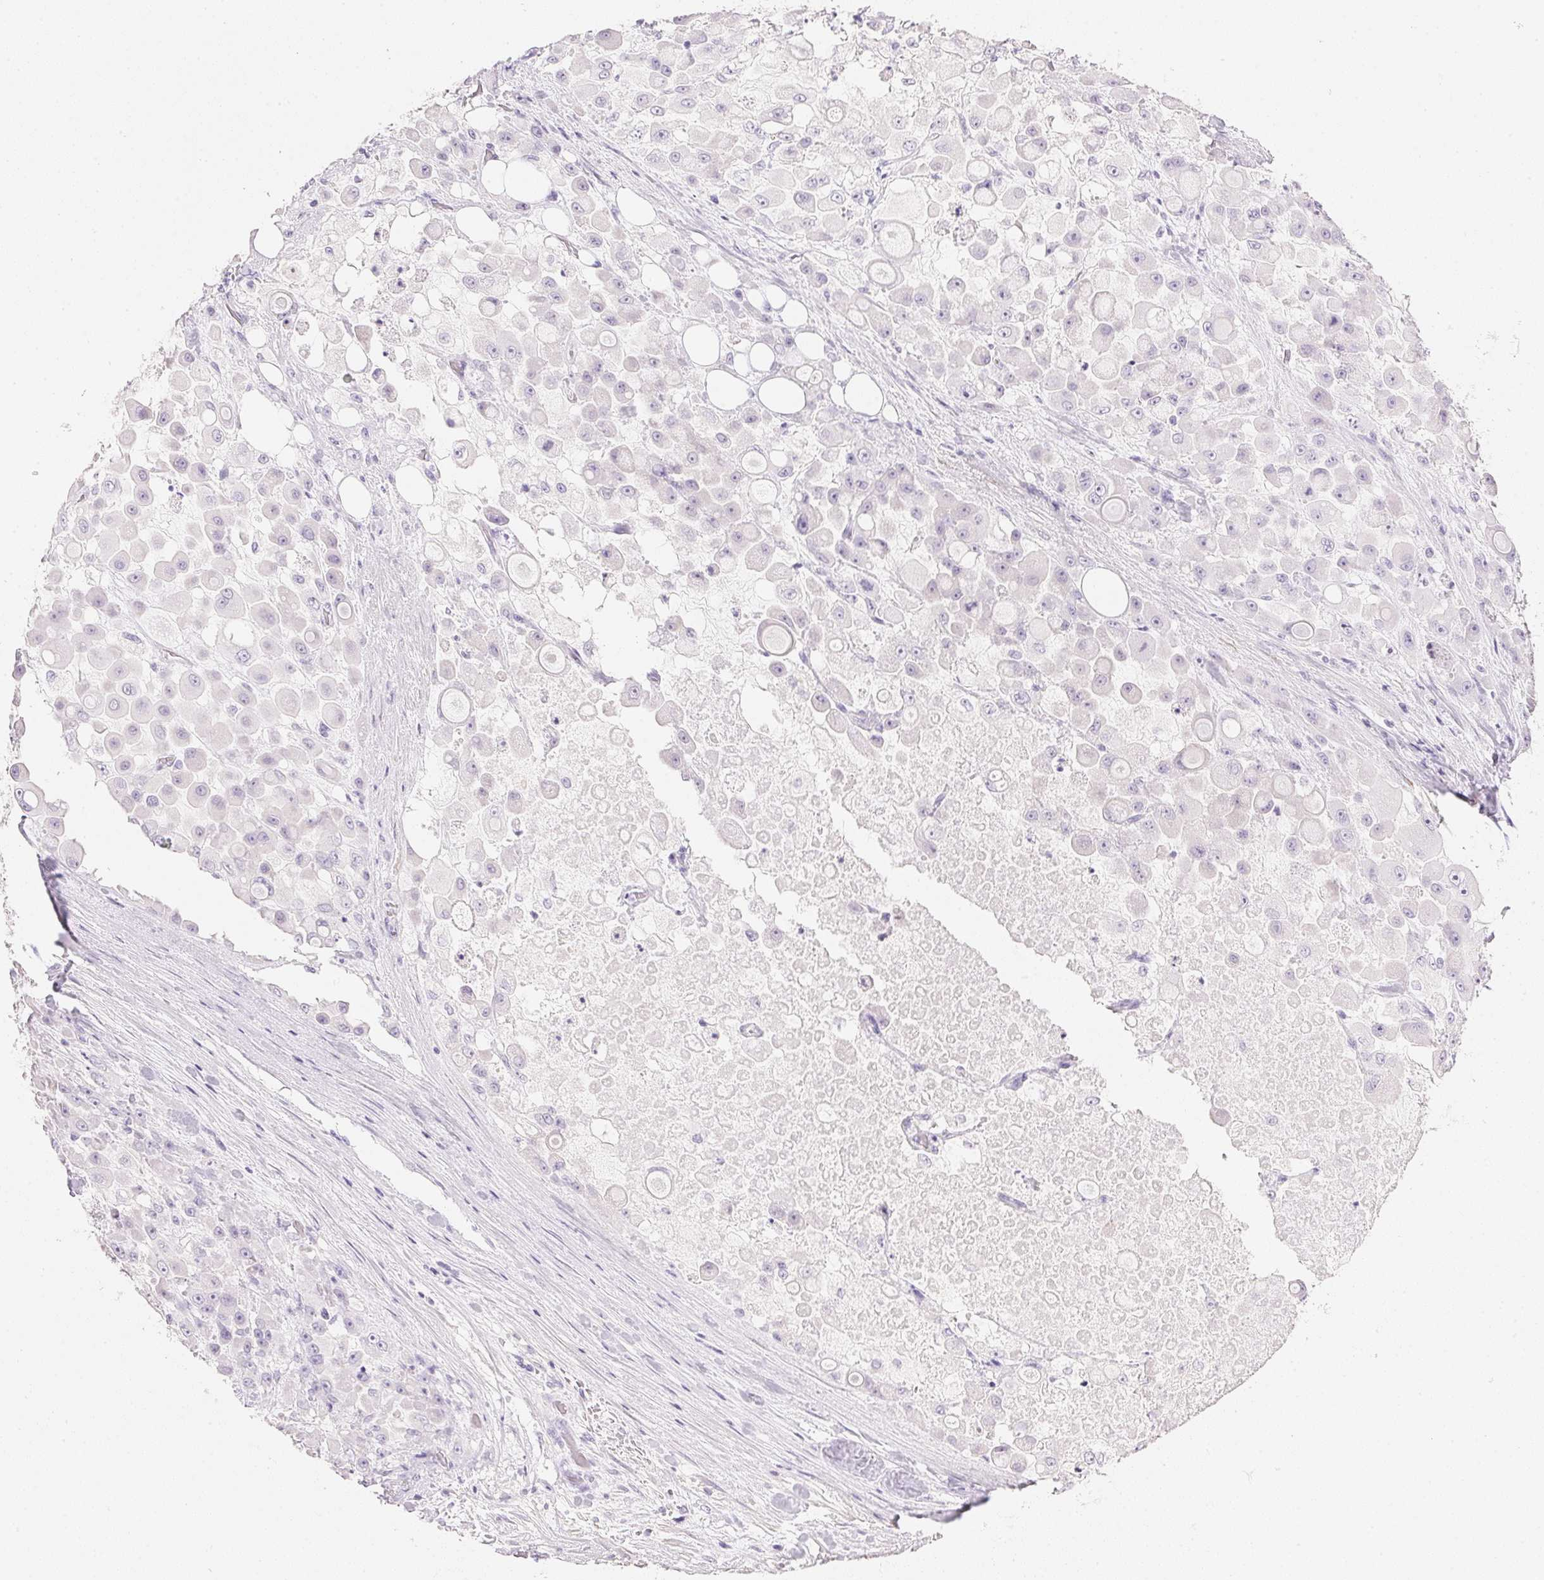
{"staining": {"intensity": "negative", "quantity": "none", "location": "none"}, "tissue": "stomach cancer", "cell_type": "Tumor cells", "image_type": "cancer", "snomed": [{"axis": "morphology", "description": "Adenocarcinoma, NOS"}, {"axis": "topography", "description": "Stomach"}], "caption": "Tumor cells are negative for protein expression in human stomach adenocarcinoma. Brightfield microscopy of immunohistochemistry (IHC) stained with DAB (brown) and hematoxylin (blue), captured at high magnification.", "gene": "KCNE2", "patient": {"sex": "female", "age": 76}}